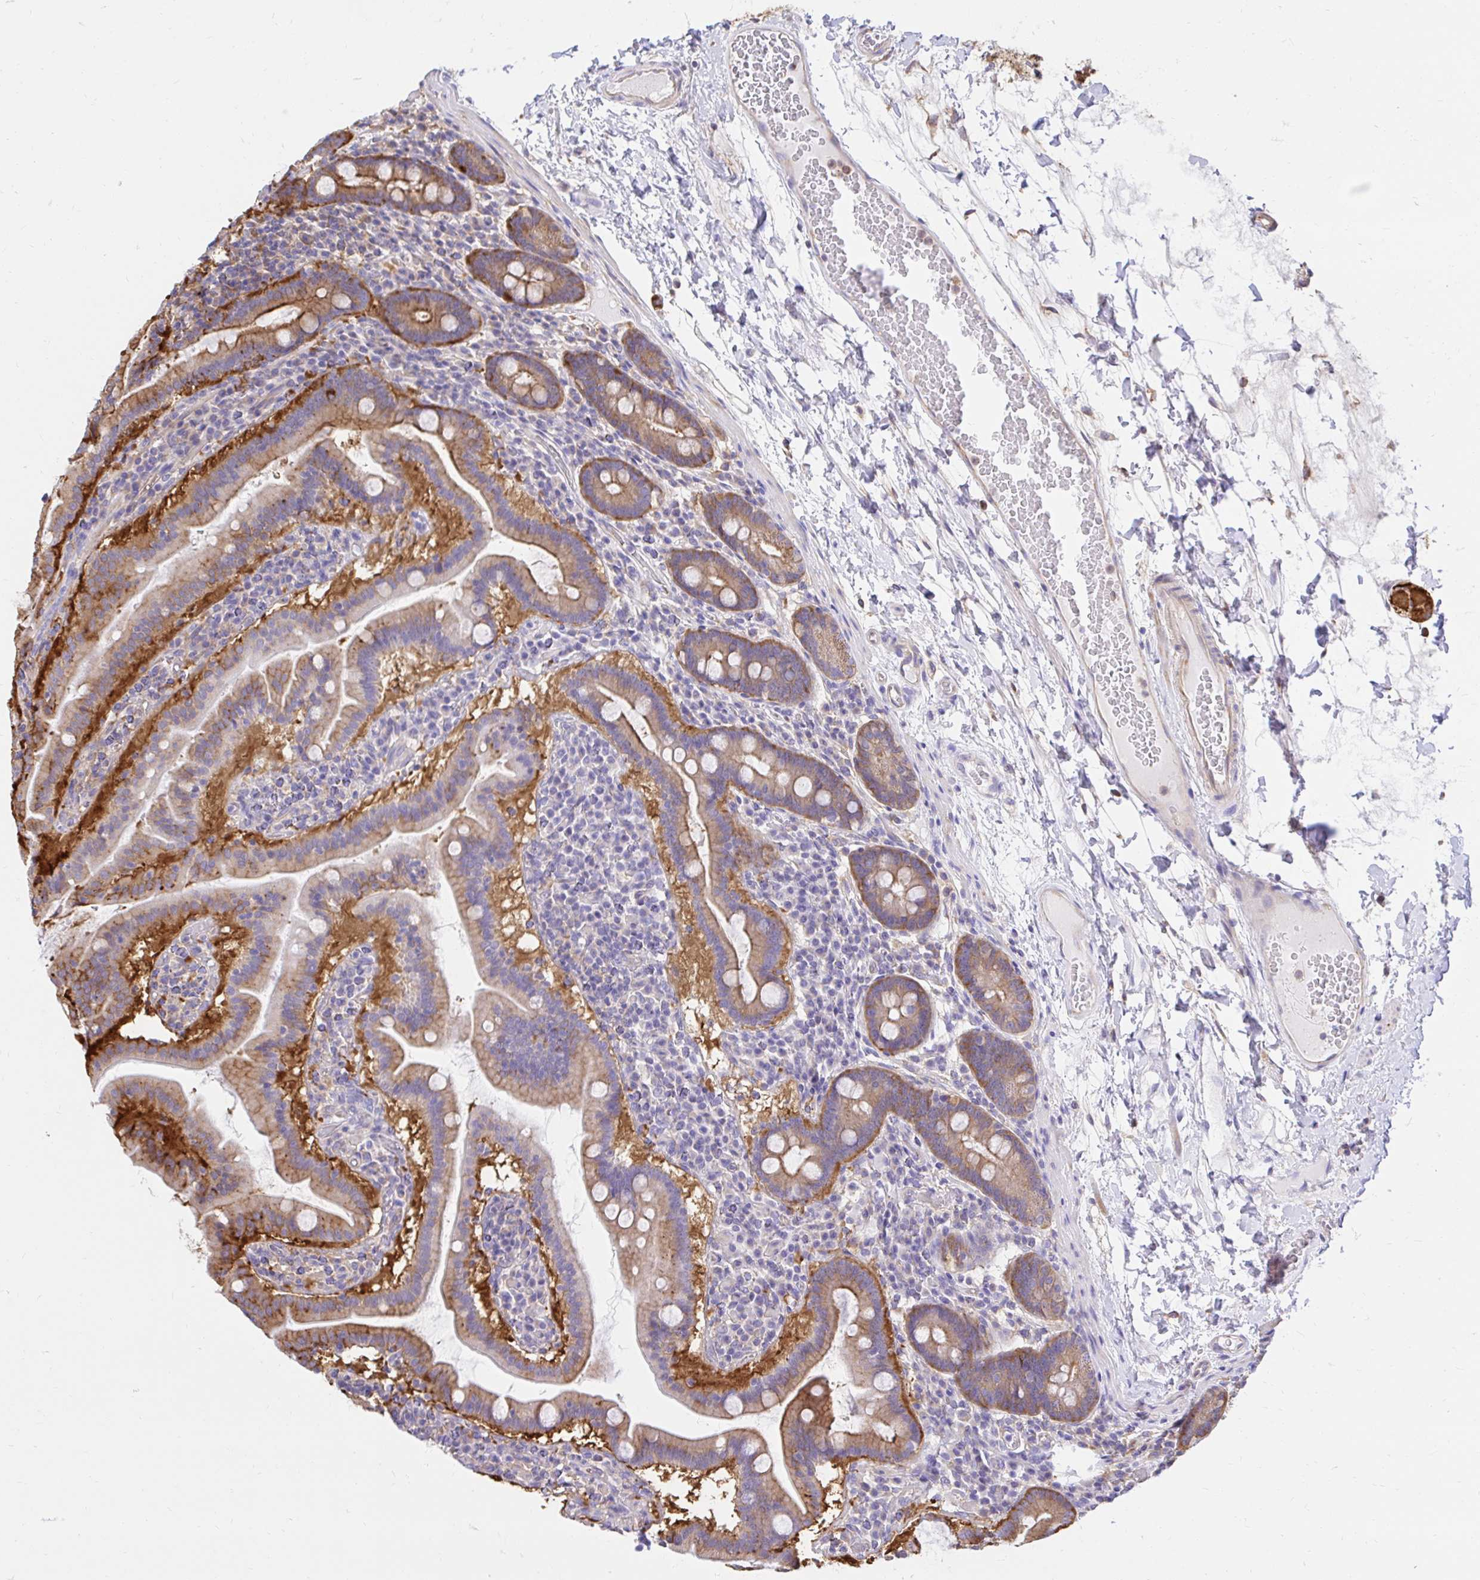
{"staining": {"intensity": "moderate", "quantity": "25%-75%", "location": "cytoplasmic/membranous"}, "tissue": "small intestine", "cell_type": "Glandular cells", "image_type": "normal", "snomed": [{"axis": "morphology", "description": "Normal tissue, NOS"}, {"axis": "topography", "description": "Small intestine"}], "caption": "This is a histology image of immunohistochemistry staining of normal small intestine, which shows moderate expression in the cytoplasmic/membranous of glandular cells.", "gene": "ABCB10", "patient": {"sex": "male", "age": 26}}